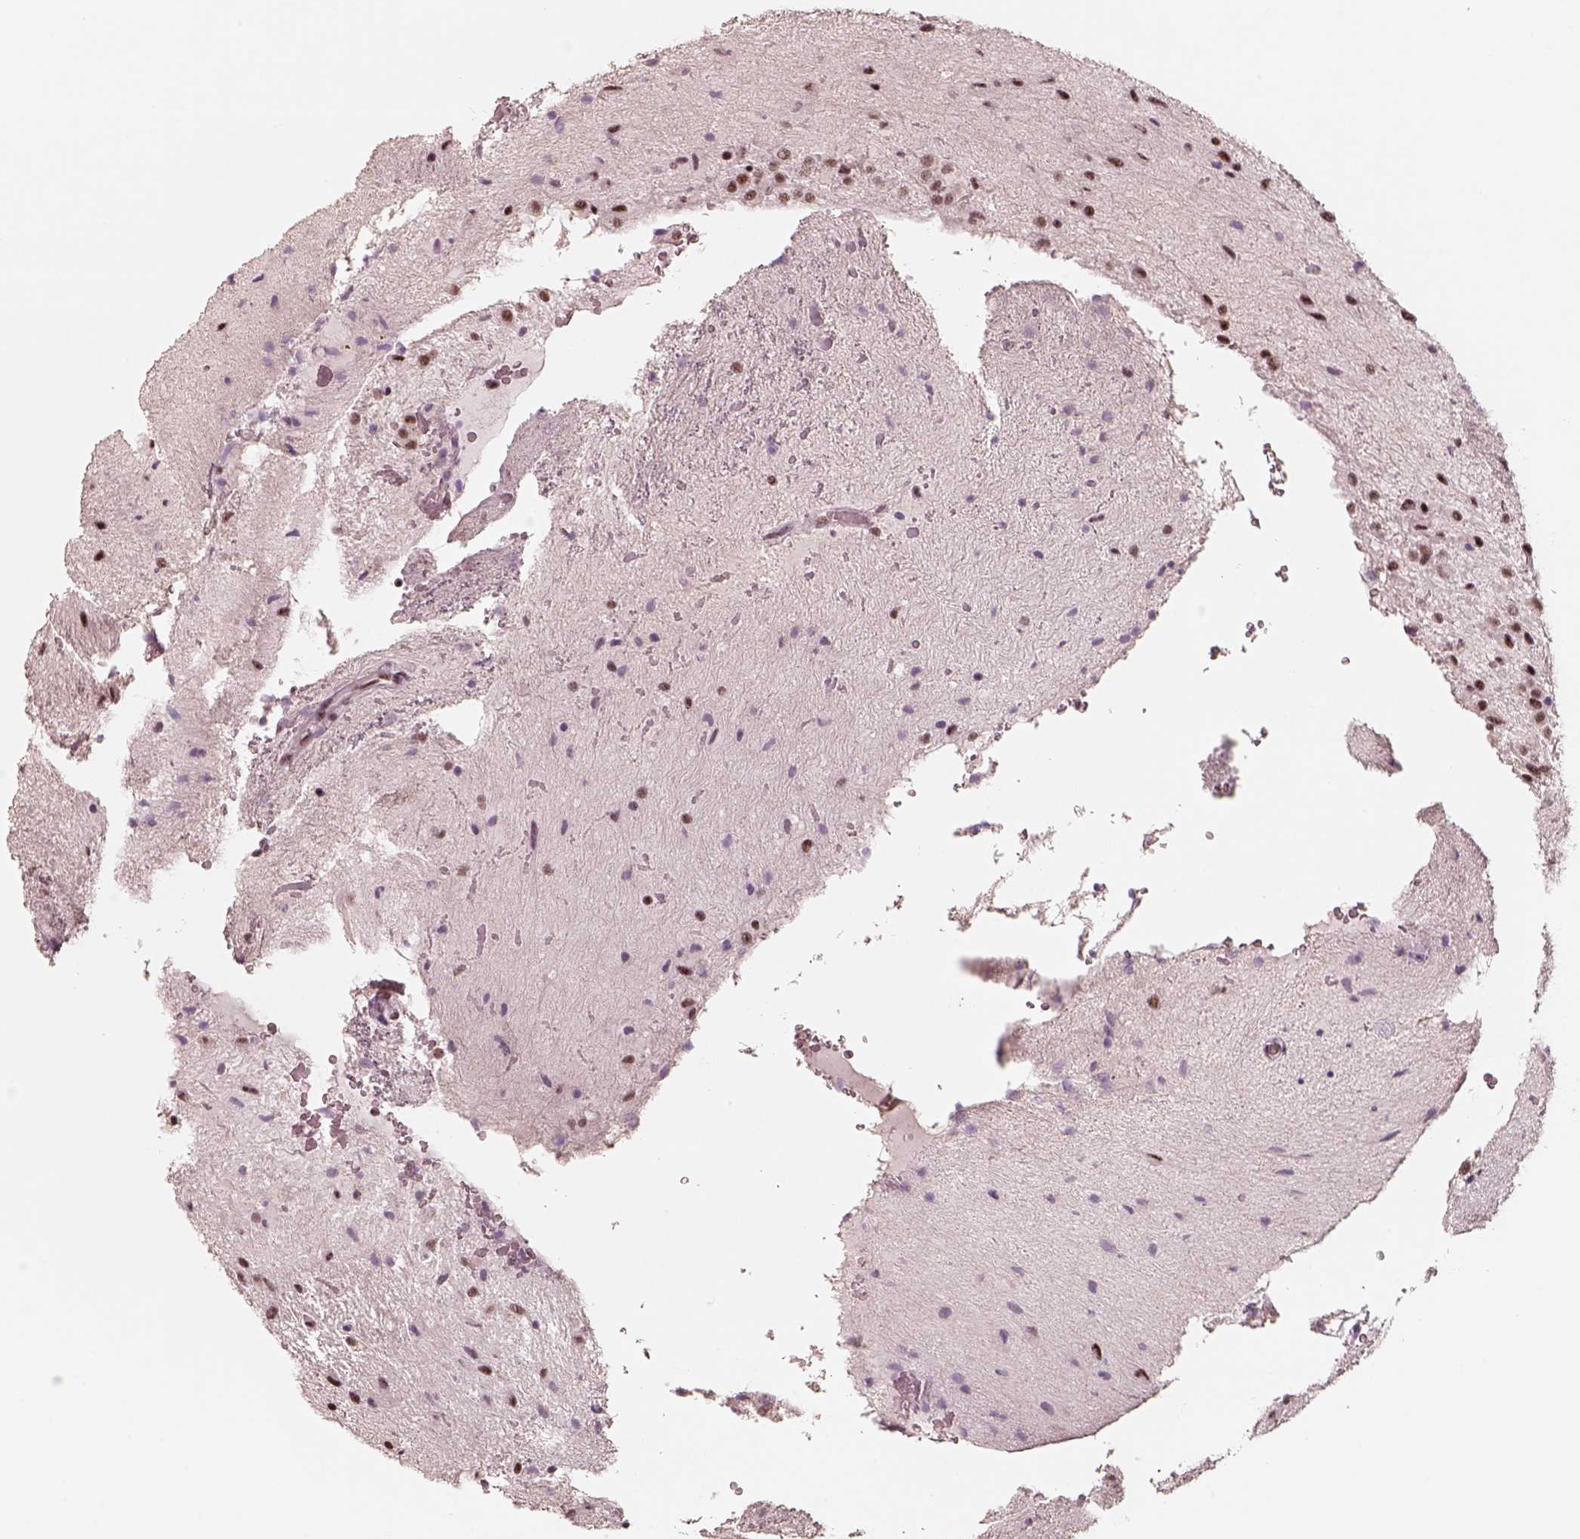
{"staining": {"intensity": "moderate", "quantity": ">75%", "location": "nuclear"}, "tissue": "glioma", "cell_type": "Tumor cells", "image_type": "cancer", "snomed": [{"axis": "morphology", "description": "Glioma, malignant, Low grade"}, {"axis": "topography", "description": "Cerebellum"}], "caption": "An image of glioma stained for a protein shows moderate nuclear brown staining in tumor cells.", "gene": "ATXN7L3", "patient": {"sex": "female", "age": 14}}